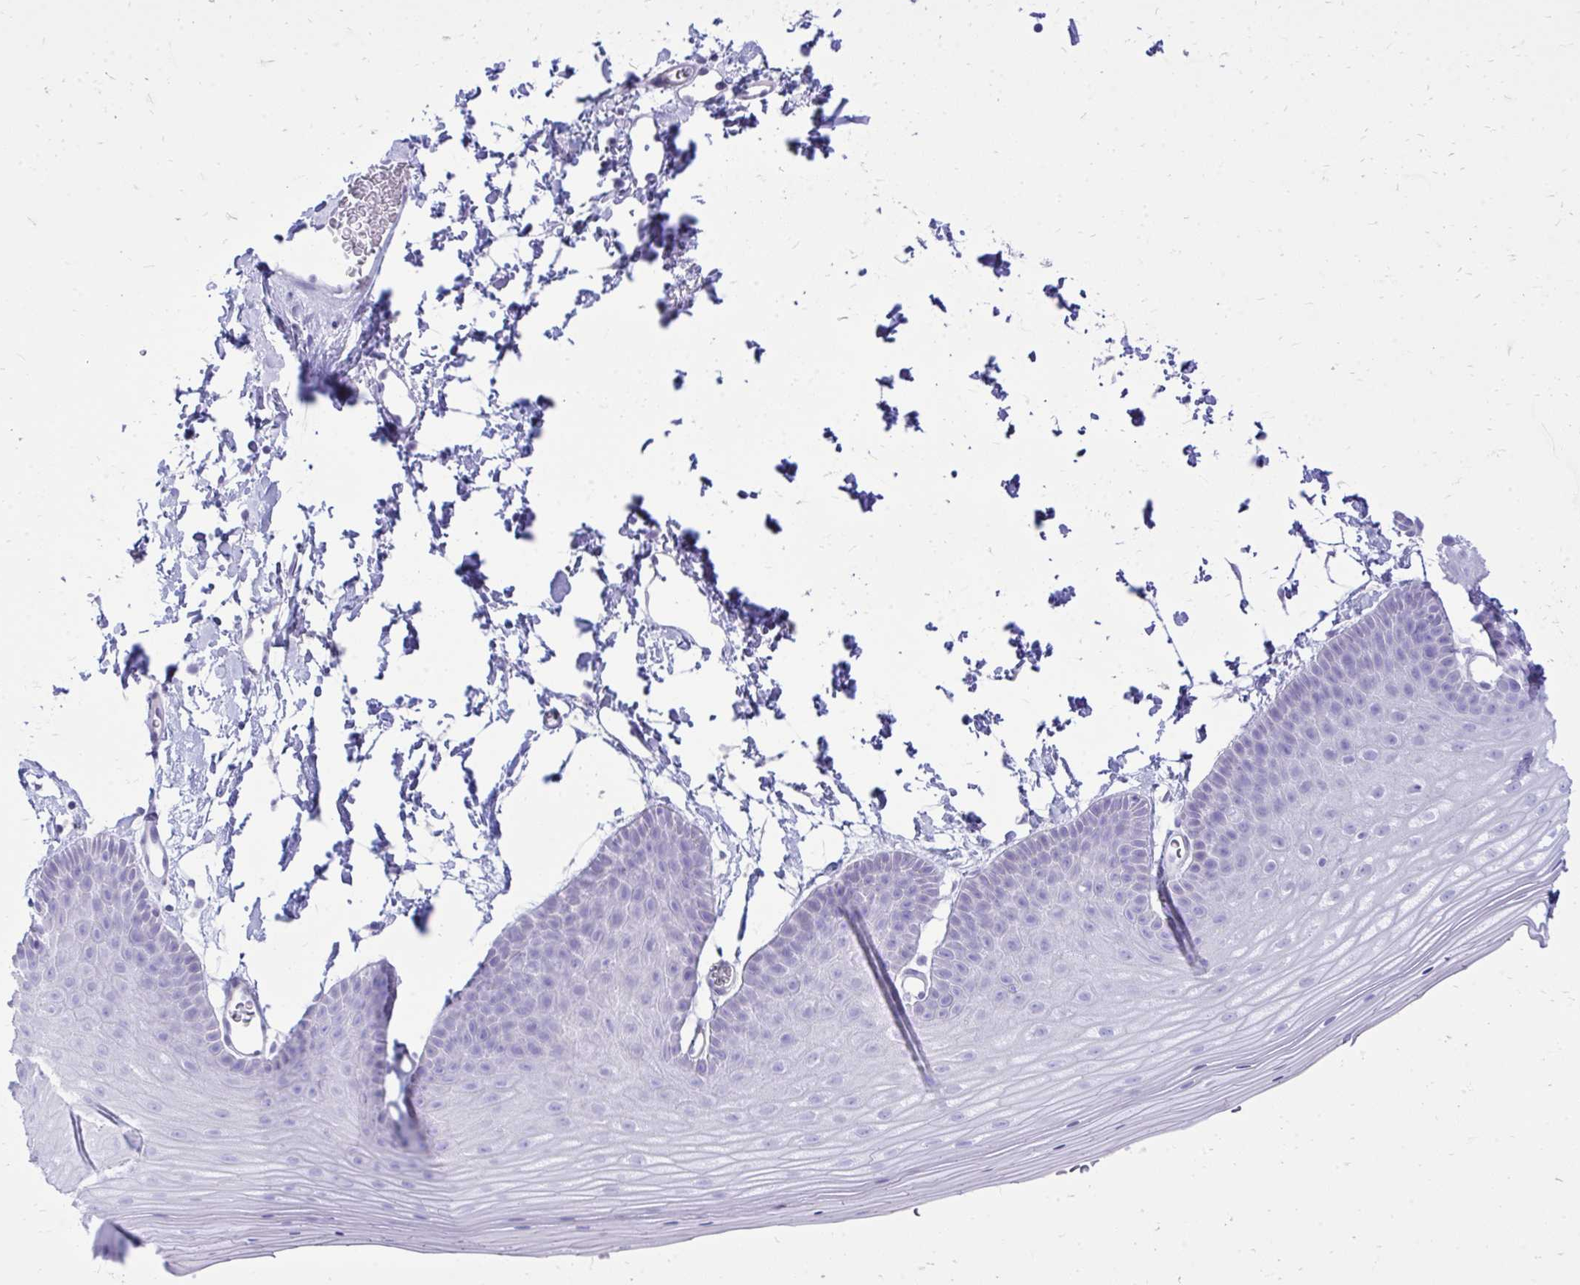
{"staining": {"intensity": "negative", "quantity": "none", "location": "none"}, "tissue": "skin", "cell_type": "Epidermal cells", "image_type": "normal", "snomed": [{"axis": "morphology", "description": "Normal tissue, NOS"}, {"axis": "topography", "description": "Anal"}], "caption": "A histopathology image of human skin is negative for staining in epidermal cells.", "gene": "ANKDD1B", "patient": {"sex": "male", "age": 53}}